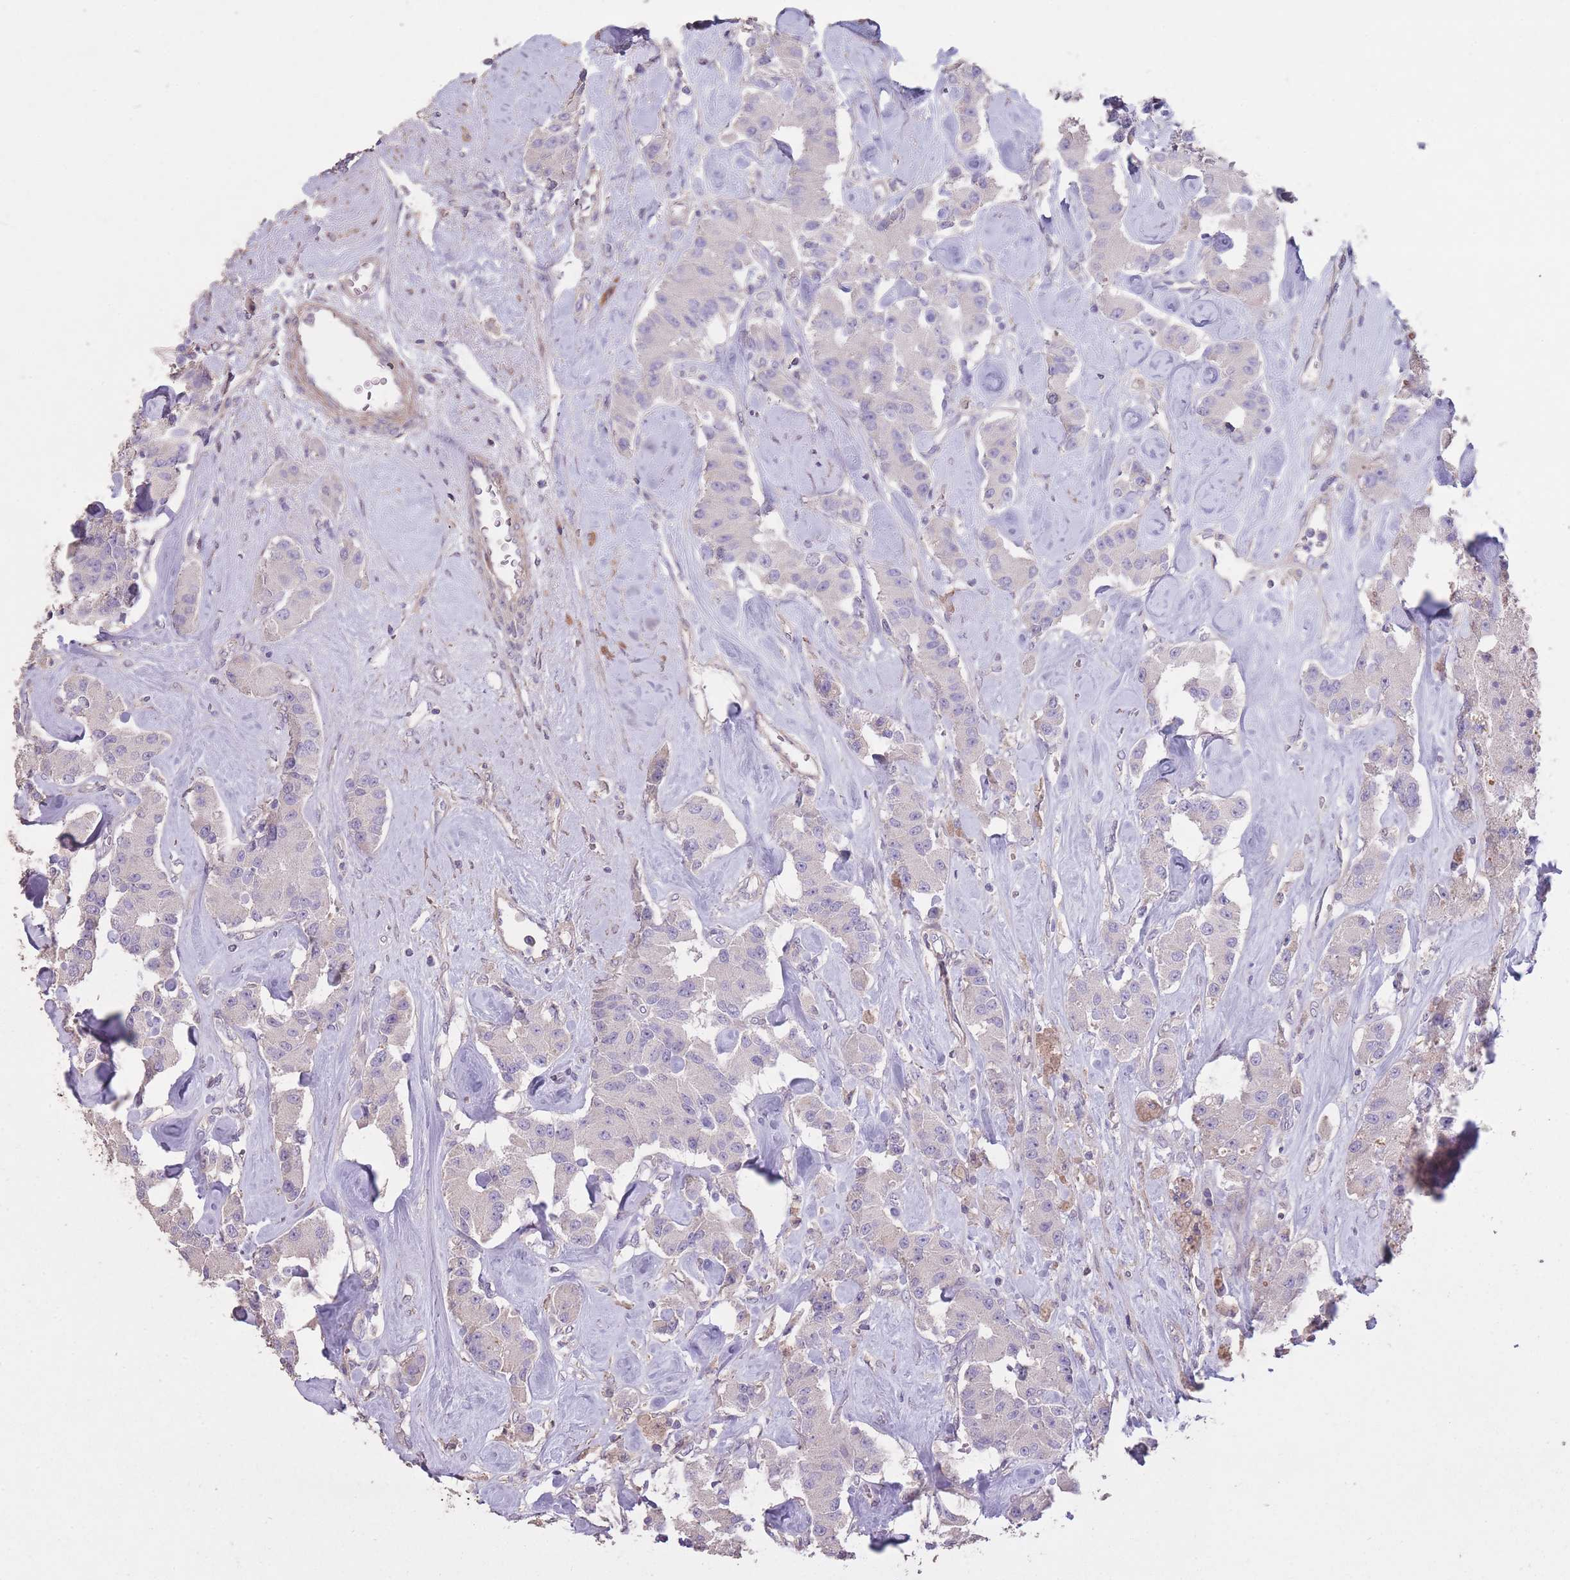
{"staining": {"intensity": "negative", "quantity": "none", "location": "none"}, "tissue": "carcinoid", "cell_type": "Tumor cells", "image_type": "cancer", "snomed": [{"axis": "morphology", "description": "Carcinoid, malignant, NOS"}, {"axis": "topography", "description": "Pancreas"}], "caption": "The histopathology image reveals no significant expression in tumor cells of carcinoid.", "gene": "RSPH10B", "patient": {"sex": "male", "age": 41}}